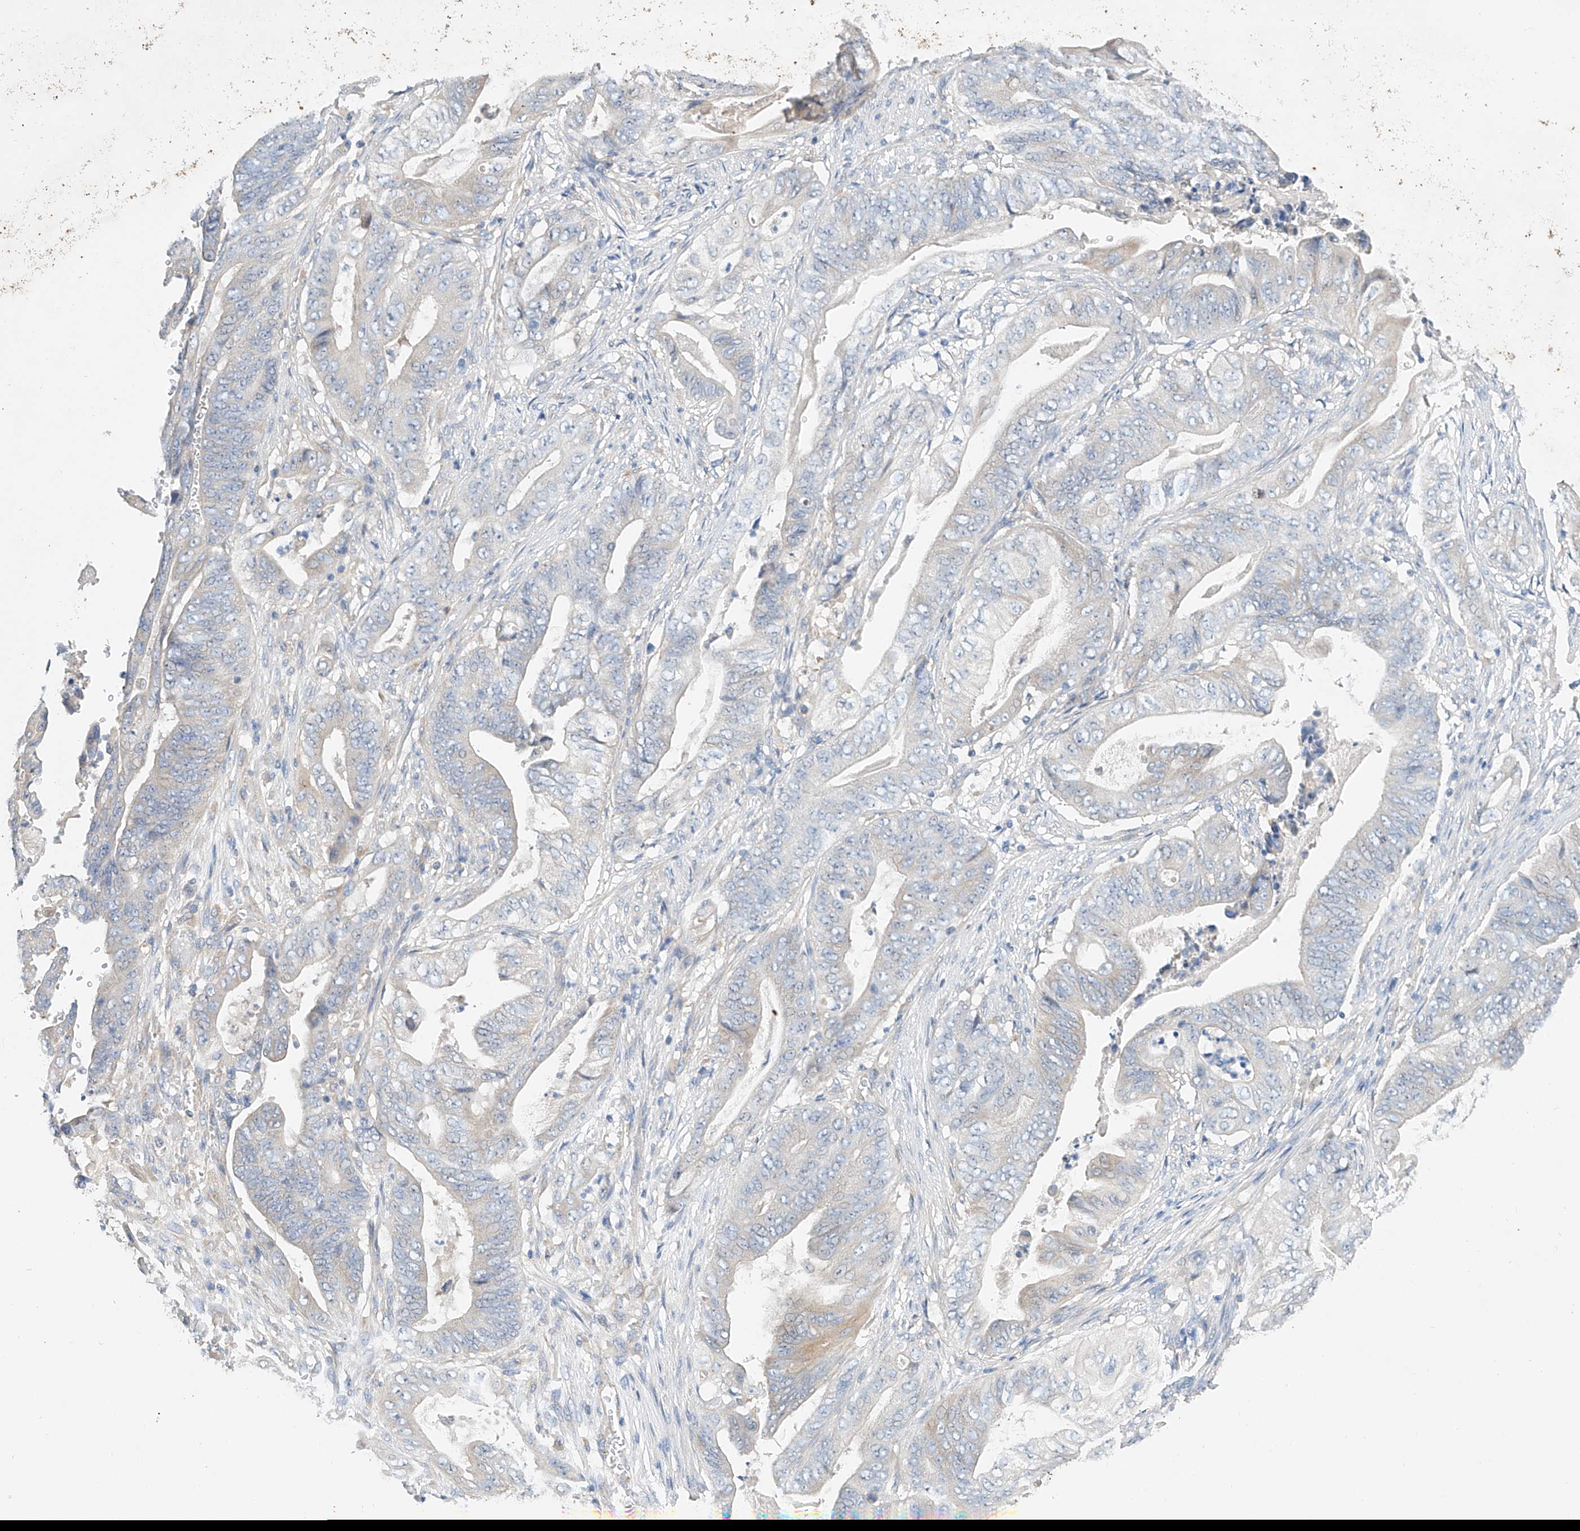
{"staining": {"intensity": "negative", "quantity": "none", "location": "none"}, "tissue": "stomach cancer", "cell_type": "Tumor cells", "image_type": "cancer", "snomed": [{"axis": "morphology", "description": "Adenocarcinoma, NOS"}, {"axis": "topography", "description": "Stomach"}], "caption": "Stomach adenocarcinoma stained for a protein using IHC demonstrates no staining tumor cells.", "gene": "AMD1", "patient": {"sex": "female", "age": 73}}